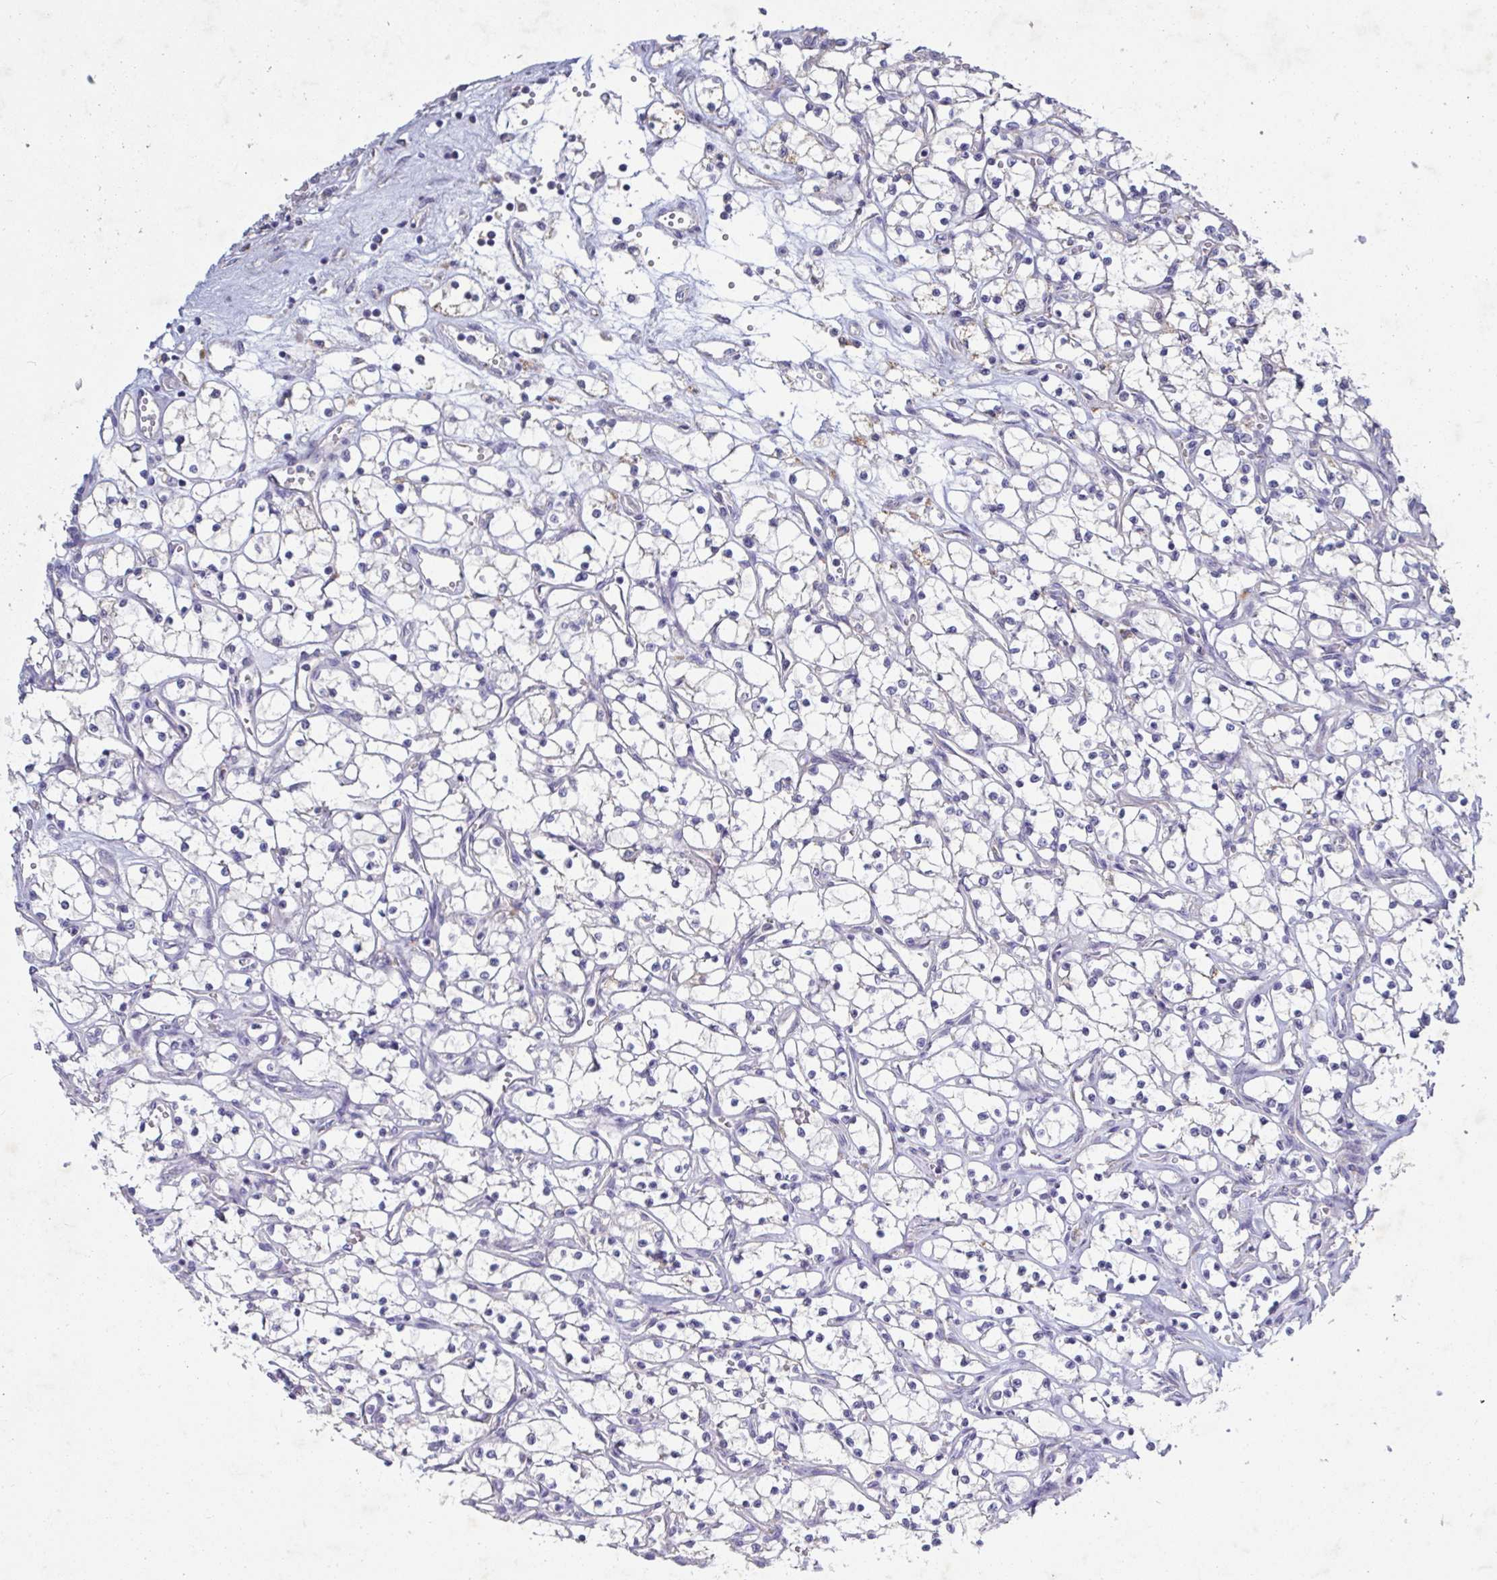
{"staining": {"intensity": "negative", "quantity": "none", "location": "none"}, "tissue": "renal cancer", "cell_type": "Tumor cells", "image_type": "cancer", "snomed": [{"axis": "morphology", "description": "Adenocarcinoma, NOS"}, {"axis": "topography", "description": "Kidney"}], "caption": "IHC image of renal cancer (adenocarcinoma) stained for a protein (brown), which shows no staining in tumor cells.", "gene": "GALNT13", "patient": {"sex": "female", "age": 69}}